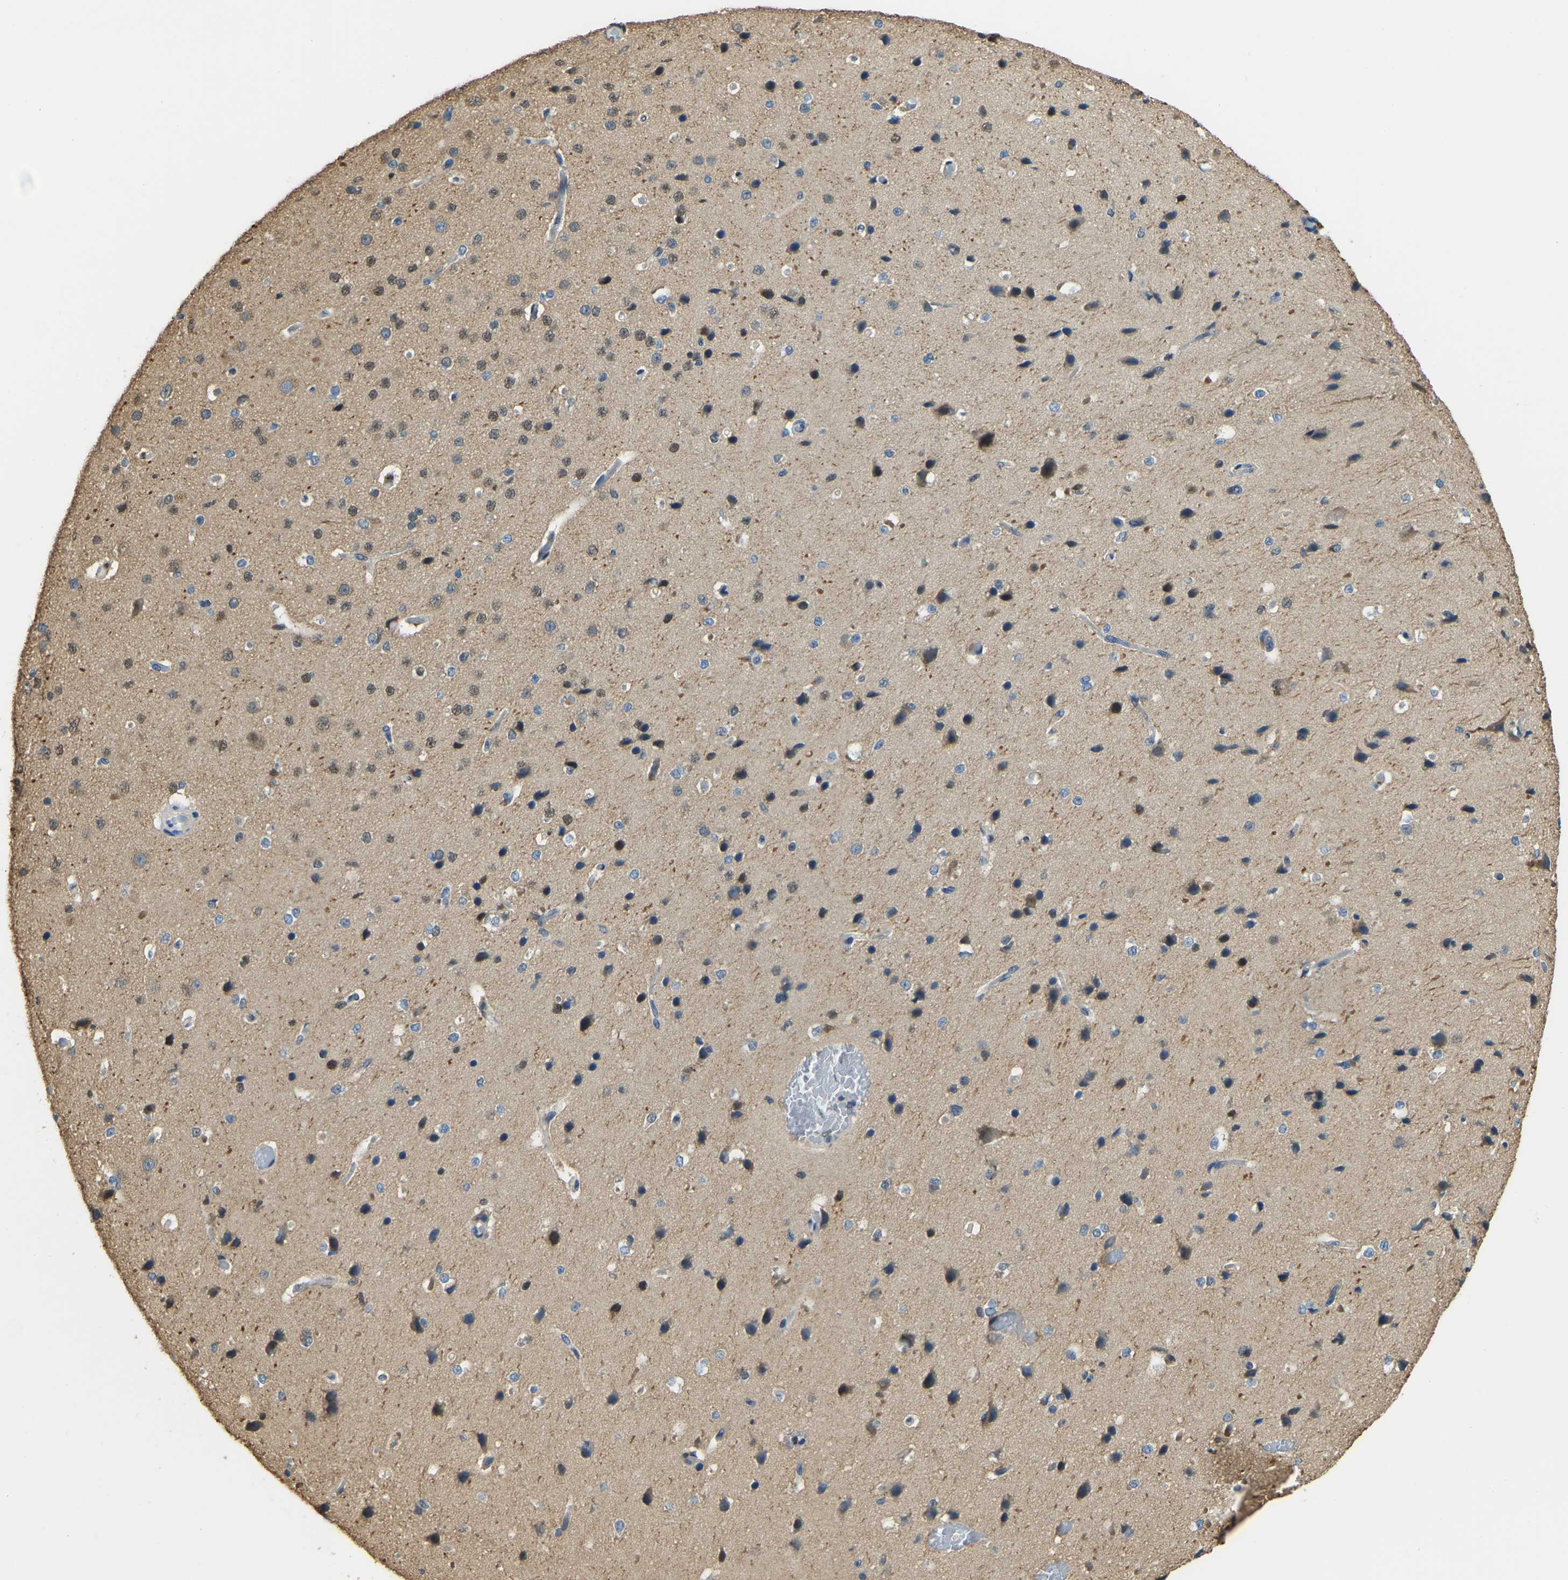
{"staining": {"intensity": "negative", "quantity": "none", "location": "none"}, "tissue": "cerebral cortex", "cell_type": "Endothelial cells", "image_type": "normal", "snomed": [{"axis": "morphology", "description": "Normal tissue, NOS"}, {"axis": "morphology", "description": "Developmental malformation"}, {"axis": "topography", "description": "Cerebral cortex"}], "caption": "Immunohistochemistry histopathology image of normal human cerebral cortex stained for a protein (brown), which reveals no positivity in endothelial cells.", "gene": "NANS", "patient": {"sex": "female", "age": 30}}